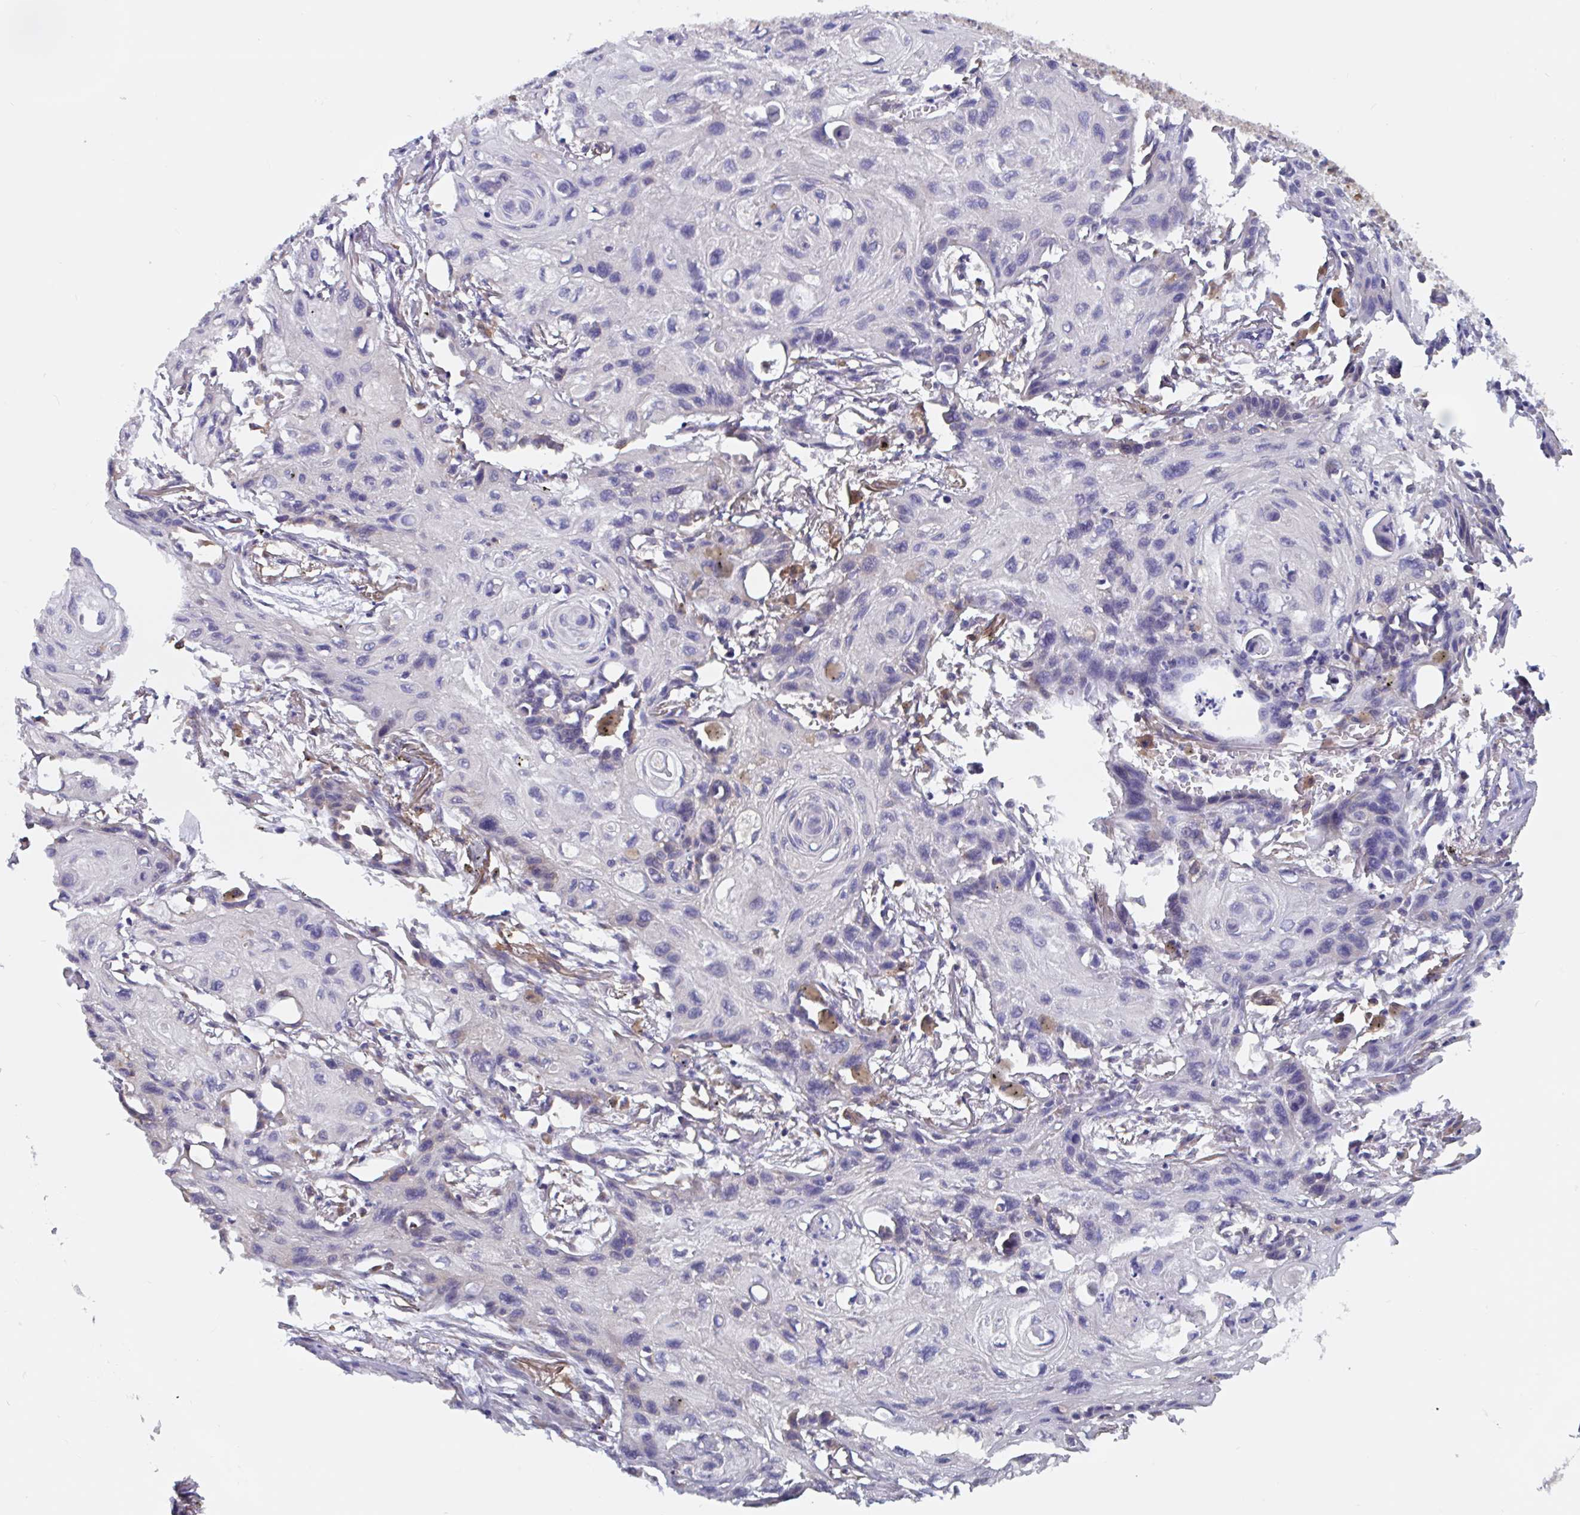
{"staining": {"intensity": "moderate", "quantity": "<25%", "location": "cytoplasmic/membranous"}, "tissue": "lung cancer", "cell_type": "Tumor cells", "image_type": "cancer", "snomed": [{"axis": "morphology", "description": "Squamous cell carcinoma, NOS"}, {"axis": "topography", "description": "Lung"}], "caption": "Lung squamous cell carcinoma tissue demonstrates moderate cytoplasmic/membranous positivity in about <25% of tumor cells, visualized by immunohistochemistry.", "gene": "SNX8", "patient": {"sex": "male", "age": 71}}